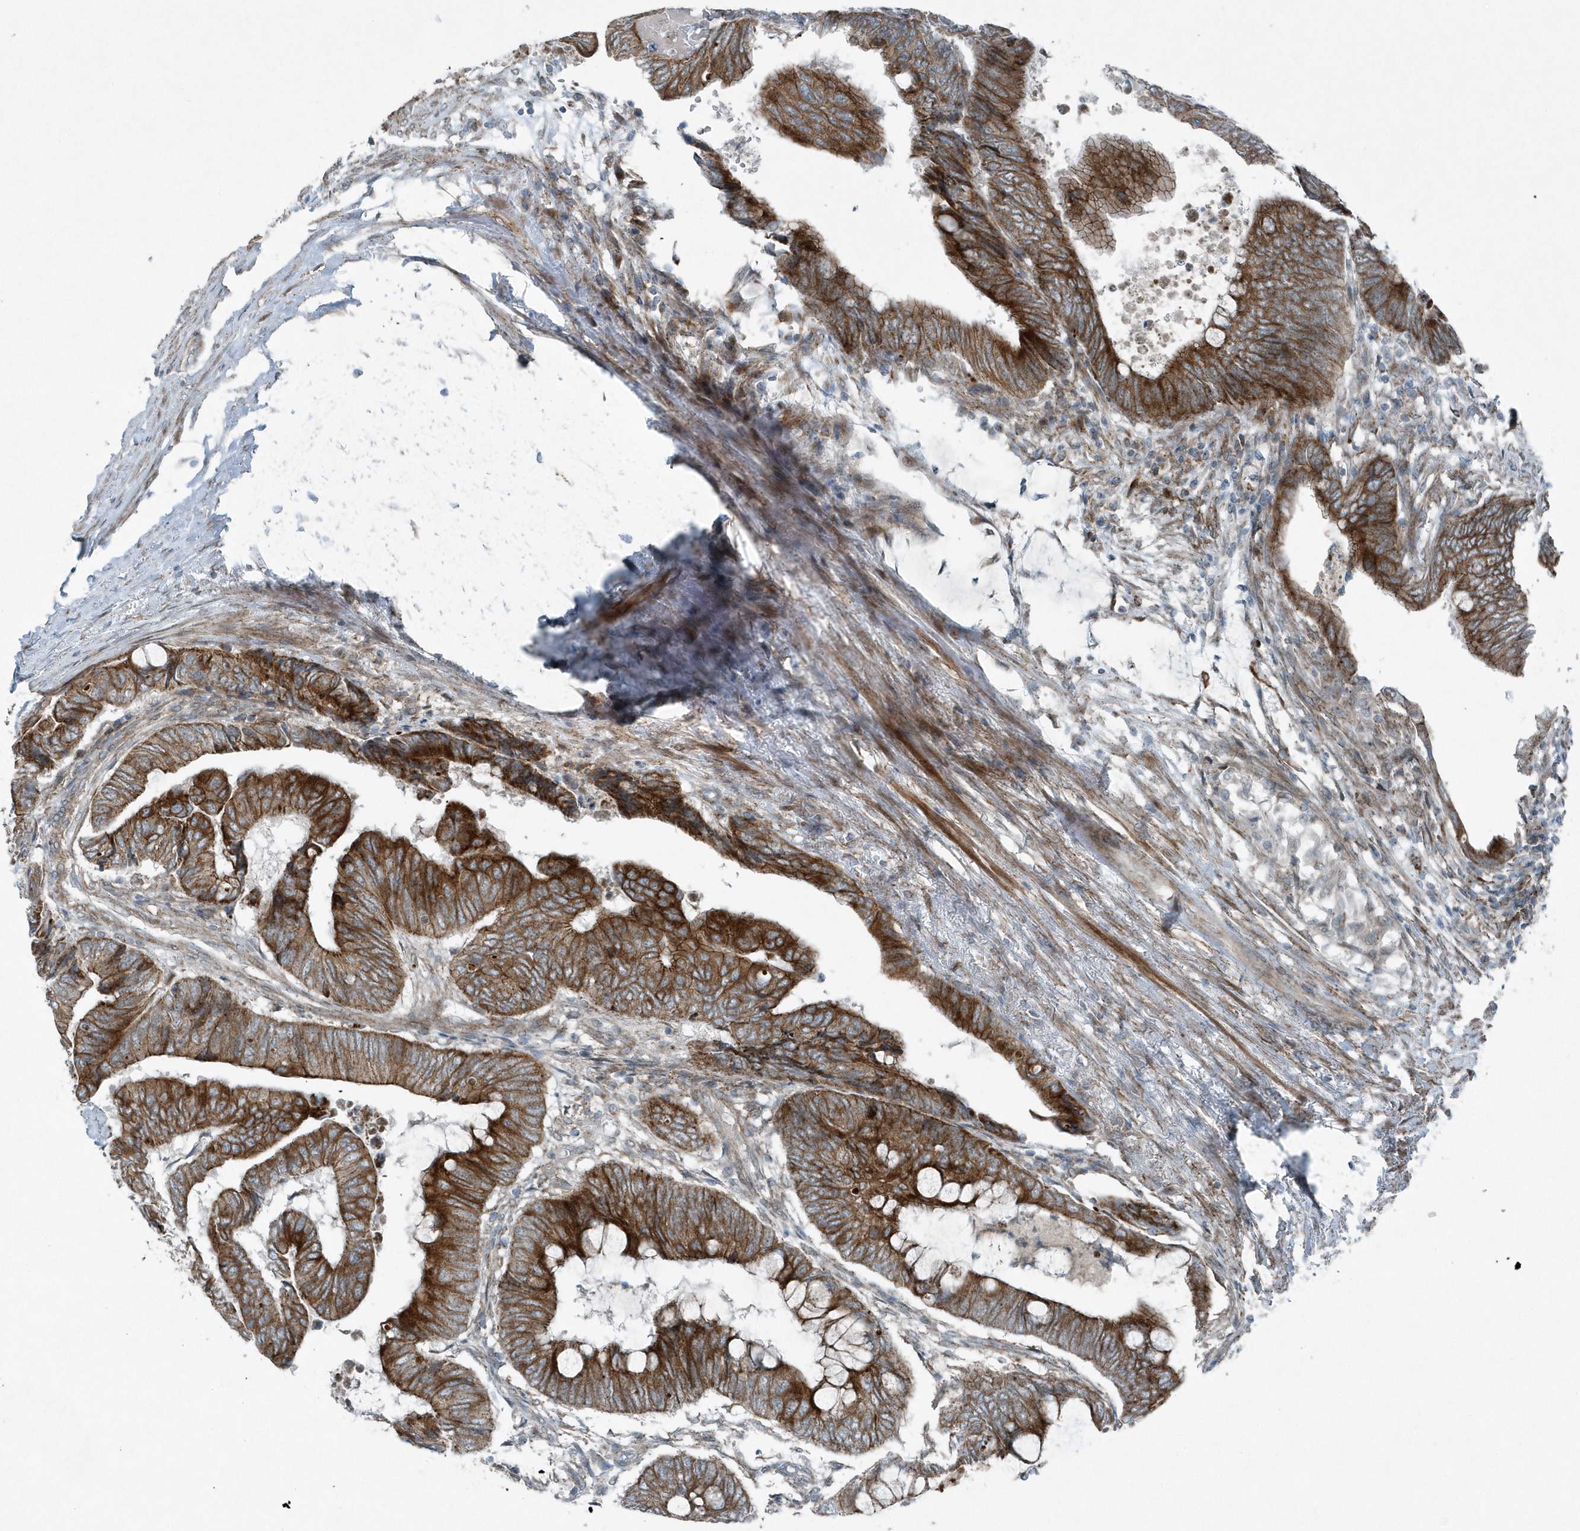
{"staining": {"intensity": "strong", "quantity": ">75%", "location": "cytoplasmic/membranous"}, "tissue": "colorectal cancer", "cell_type": "Tumor cells", "image_type": "cancer", "snomed": [{"axis": "morphology", "description": "Normal tissue, NOS"}, {"axis": "morphology", "description": "Adenocarcinoma, NOS"}, {"axis": "topography", "description": "Rectum"}, {"axis": "topography", "description": "Peripheral nerve tissue"}], "caption": "DAB immunohistochemical staining of adenocarcinoma (colorectal) shows strong cytoplasmic/membranous protein positivity in about >75% of tumor cells.", "gene": "GCC2", "patient": {"sex": "male", "age": 92}}